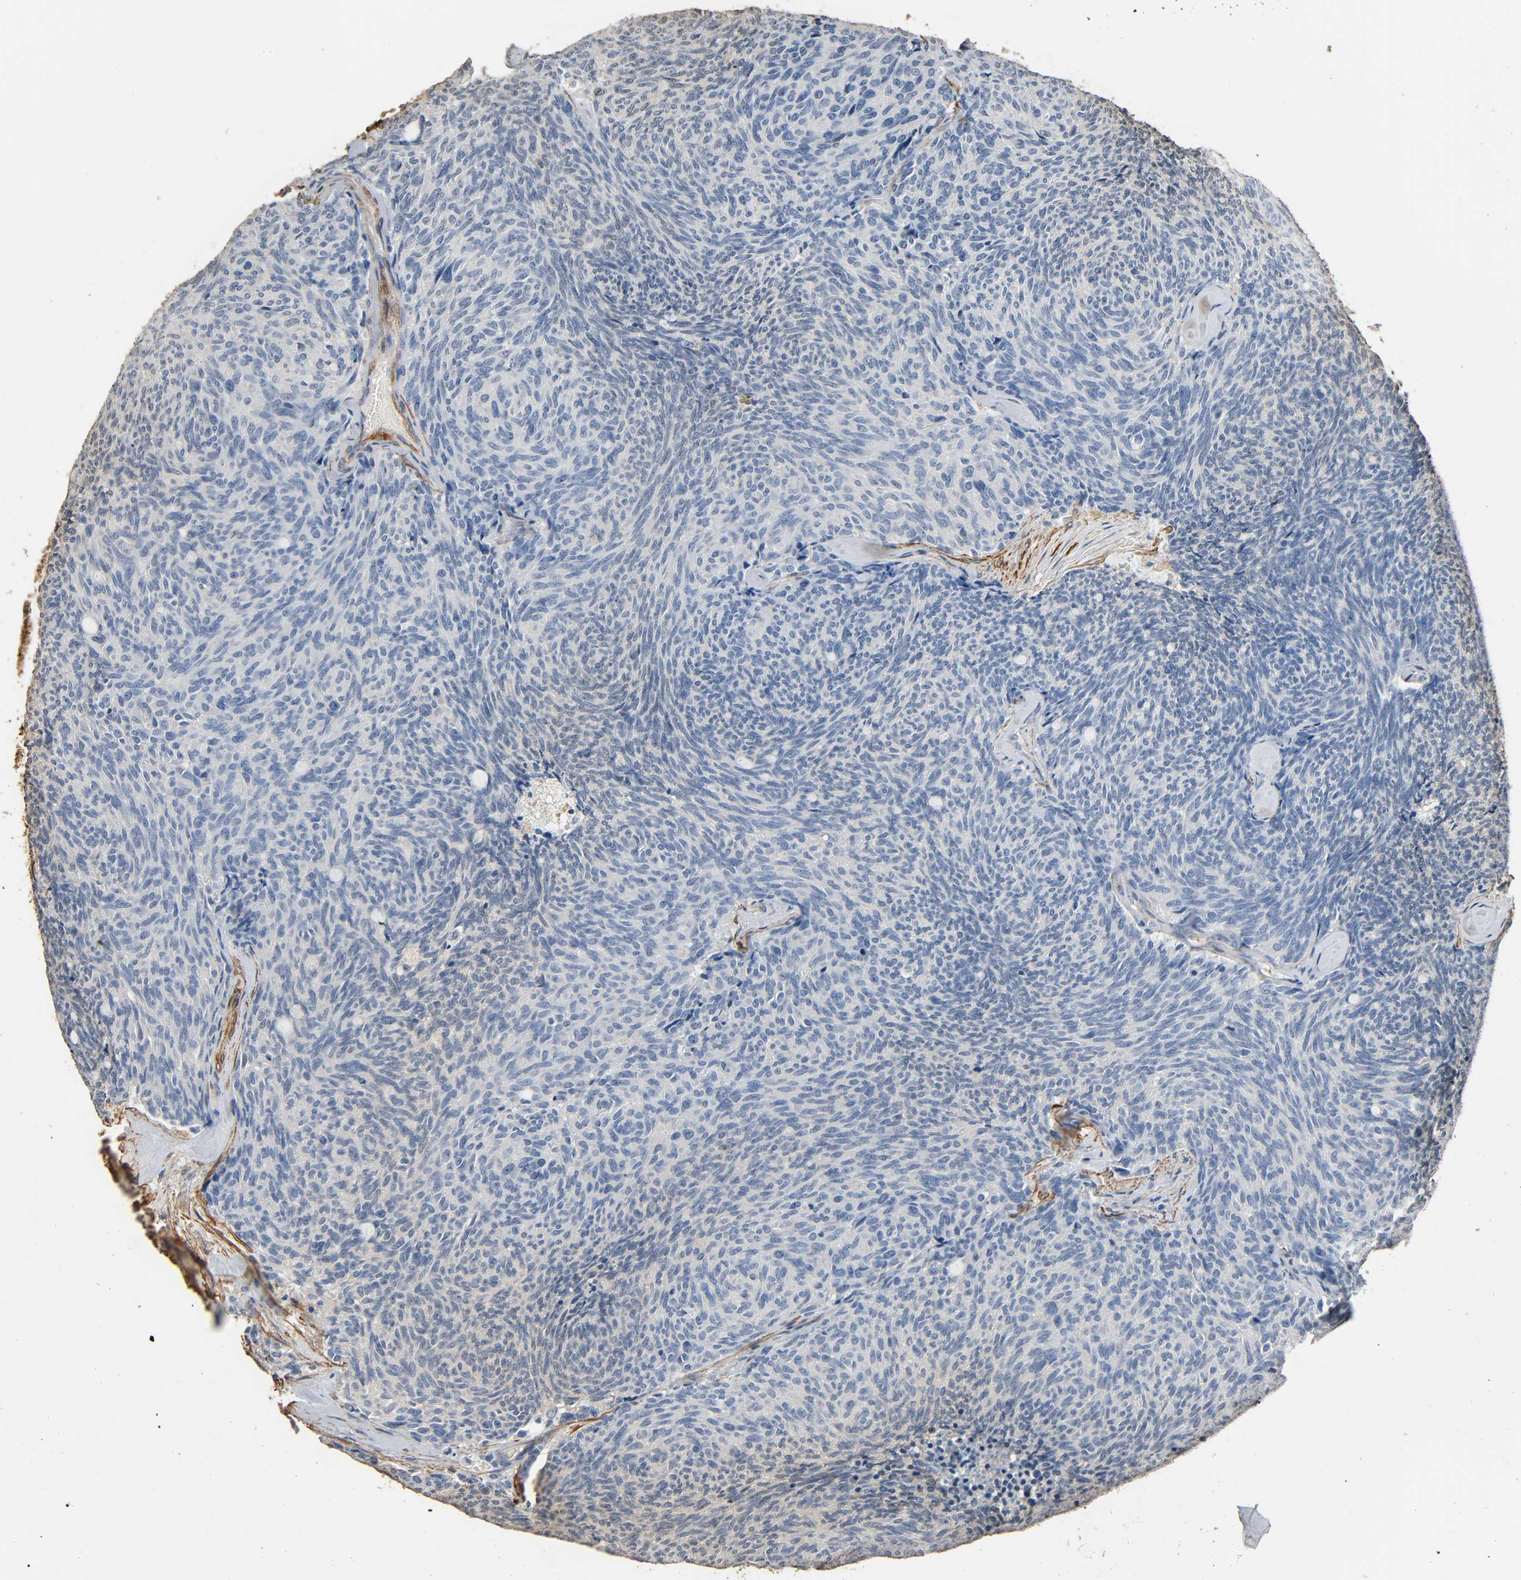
{"staining": {"intensity": "weak", "quantity": "<25%", "location": "cytoplasmic/membranous"}, "tissue": "carcinoid", "cell_type": "Tumor cells", "image_type": "cancer", "snomed": [{"axis": "morphology", "description": "Carcinoid, malignant, NOS"}, {"axis": "topography", "description": "Pancreas"}], "caption": "Image shows no significant protein staining in tumor cells of malignant carcinoid.", "gene": "GSTA3", "patient": {"sex": "female", "age": 54}}